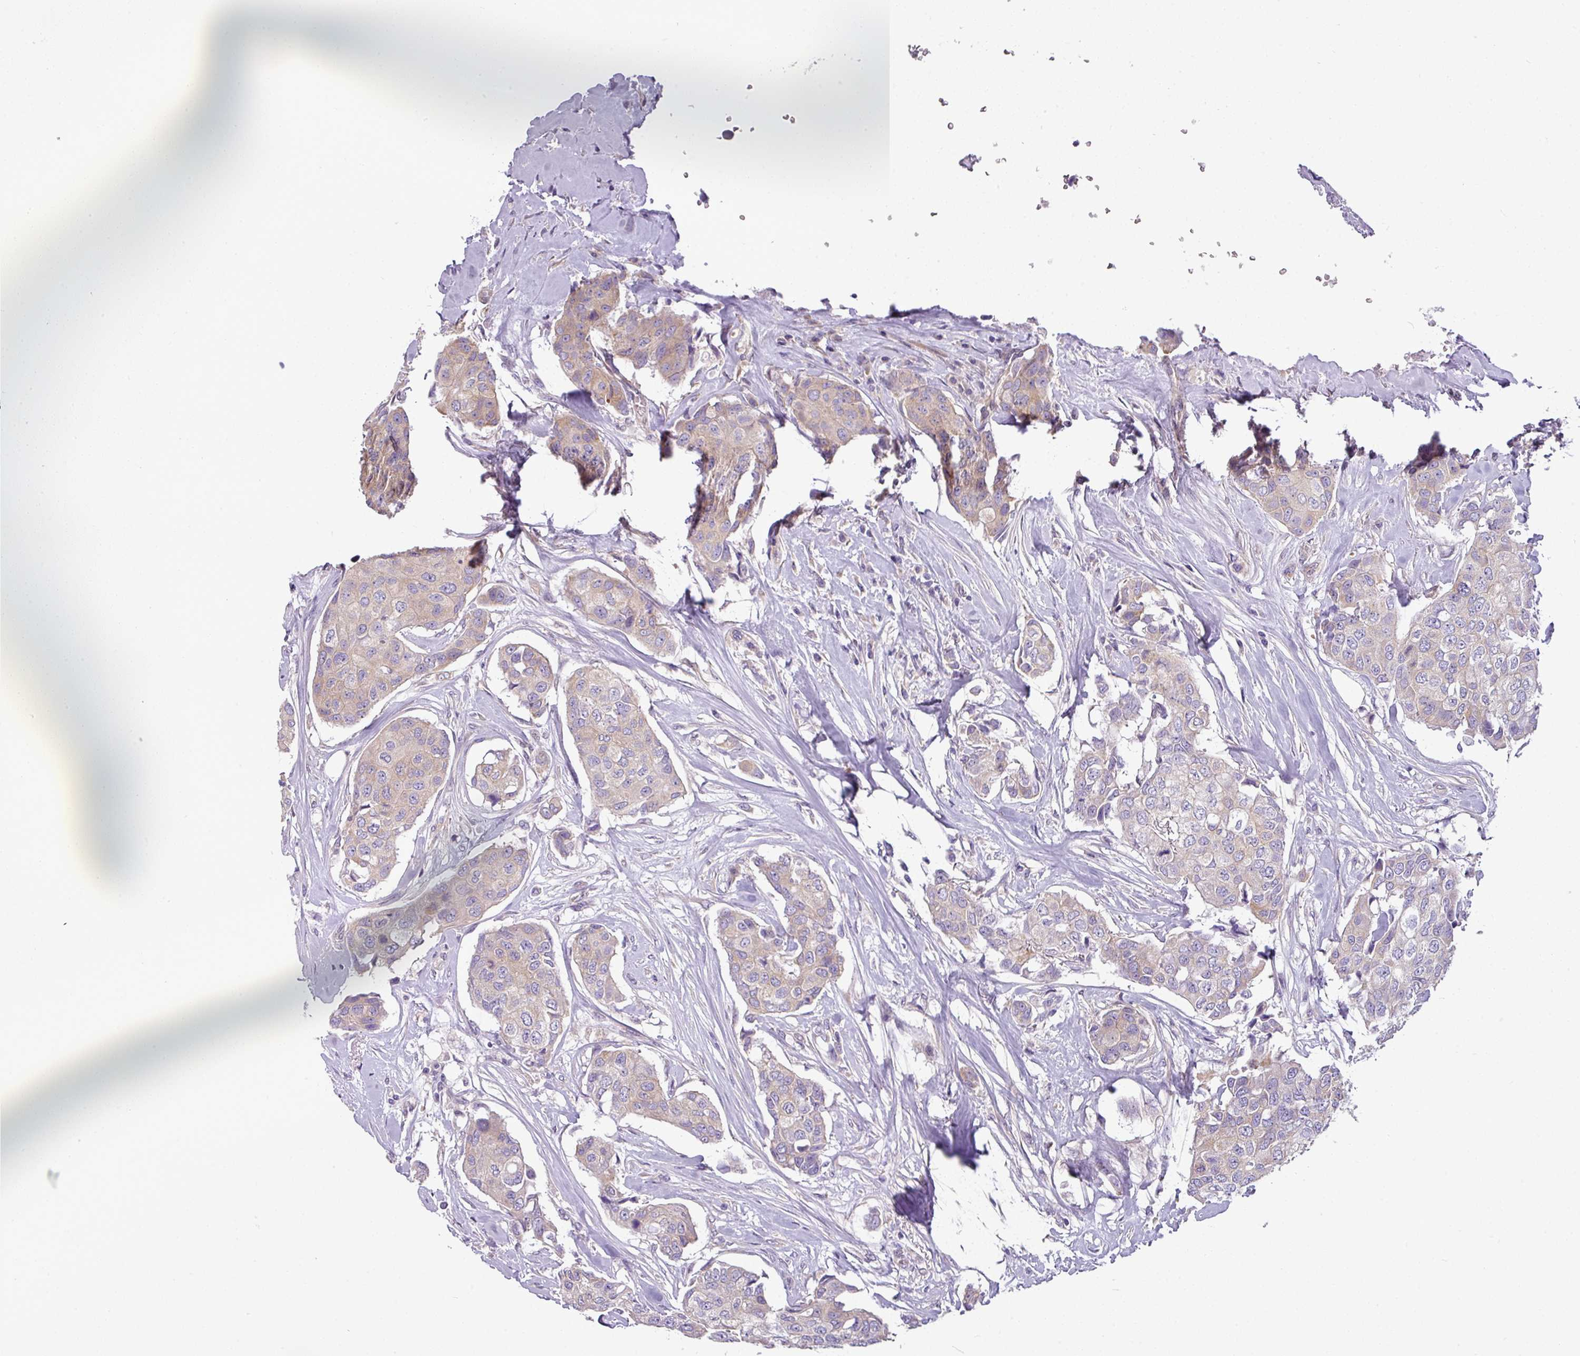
{"staining": {"intensity": "weak", "quantity": ">75%", "location": "cytoplasmic/membranous"}, "tissue": "breast cancer", "cell_type": "Tumor cells", "image_type": "cancer", "snomed": [{"axis": "morphology", "description": "Duct carcinoma"}, {"axis": "topography", "description": "Breast"}], "caption": "Immunohistochemical staining of breast cancer (infiltrating ductal carcinoma) displays weak cytoplasmic/membranous protein positivity in approximately >75% of tumor cells.", "gene": "TOR1AIP2", "patient": {"sex": "female", "age": 80}}